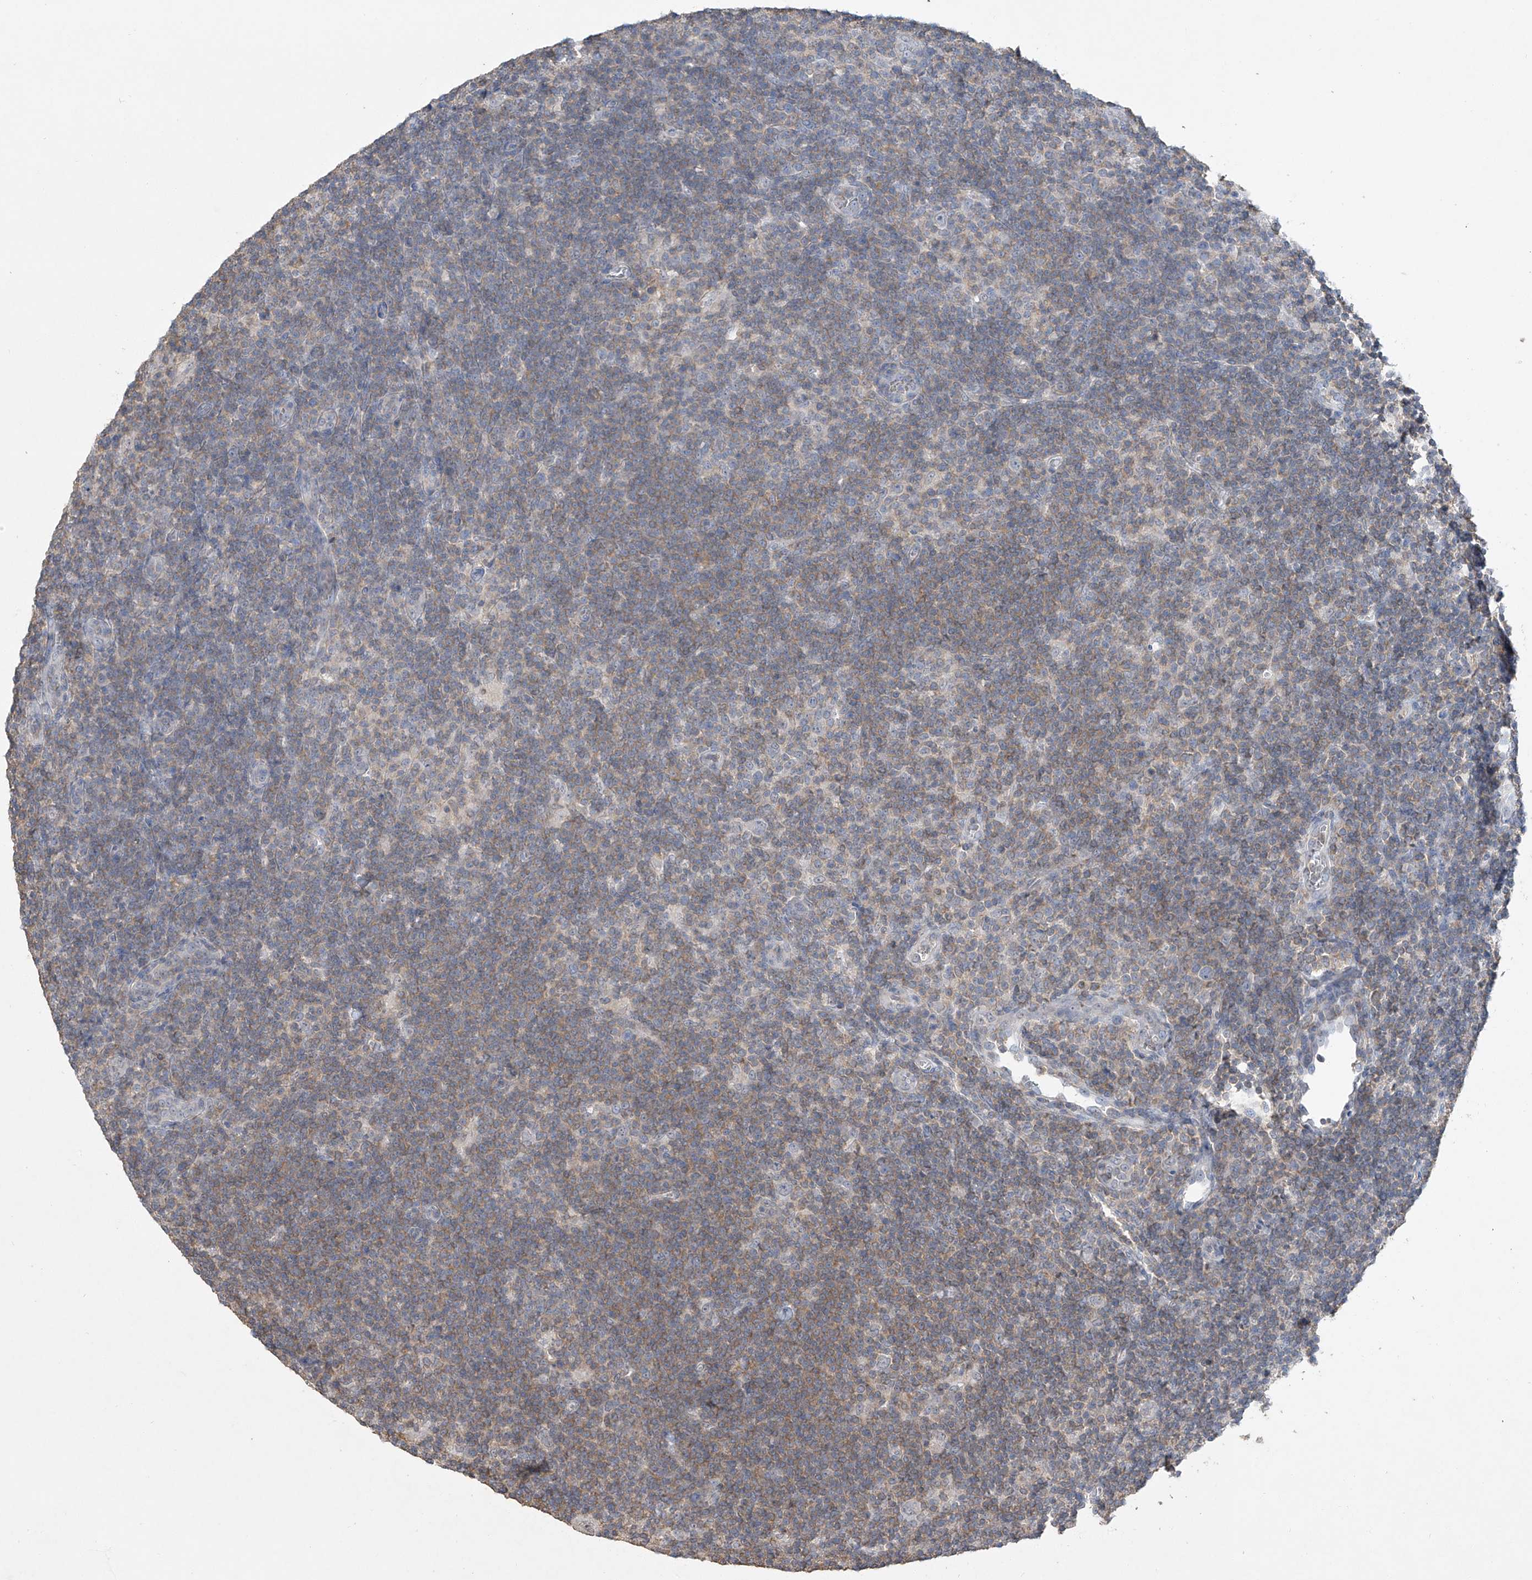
{"staining": {"intensity": "negative", "quantity": "none", "location": "none"}, "tissue": "lymphoma", "cell_type": "Tumor cells", "image_type": "cancer", "snomed": [{"axis": "morphology", "description": "Hodgkin's disease, NOS"}, {"axis": "topography", "description": "Lymph node"}], "caption": "There is no significant expression in tumor cells of lymphoma. (DAB immunohistochemistry, high magnification).", "gene": "HAS3", "patient": {"sex": "female", "age": 57}}